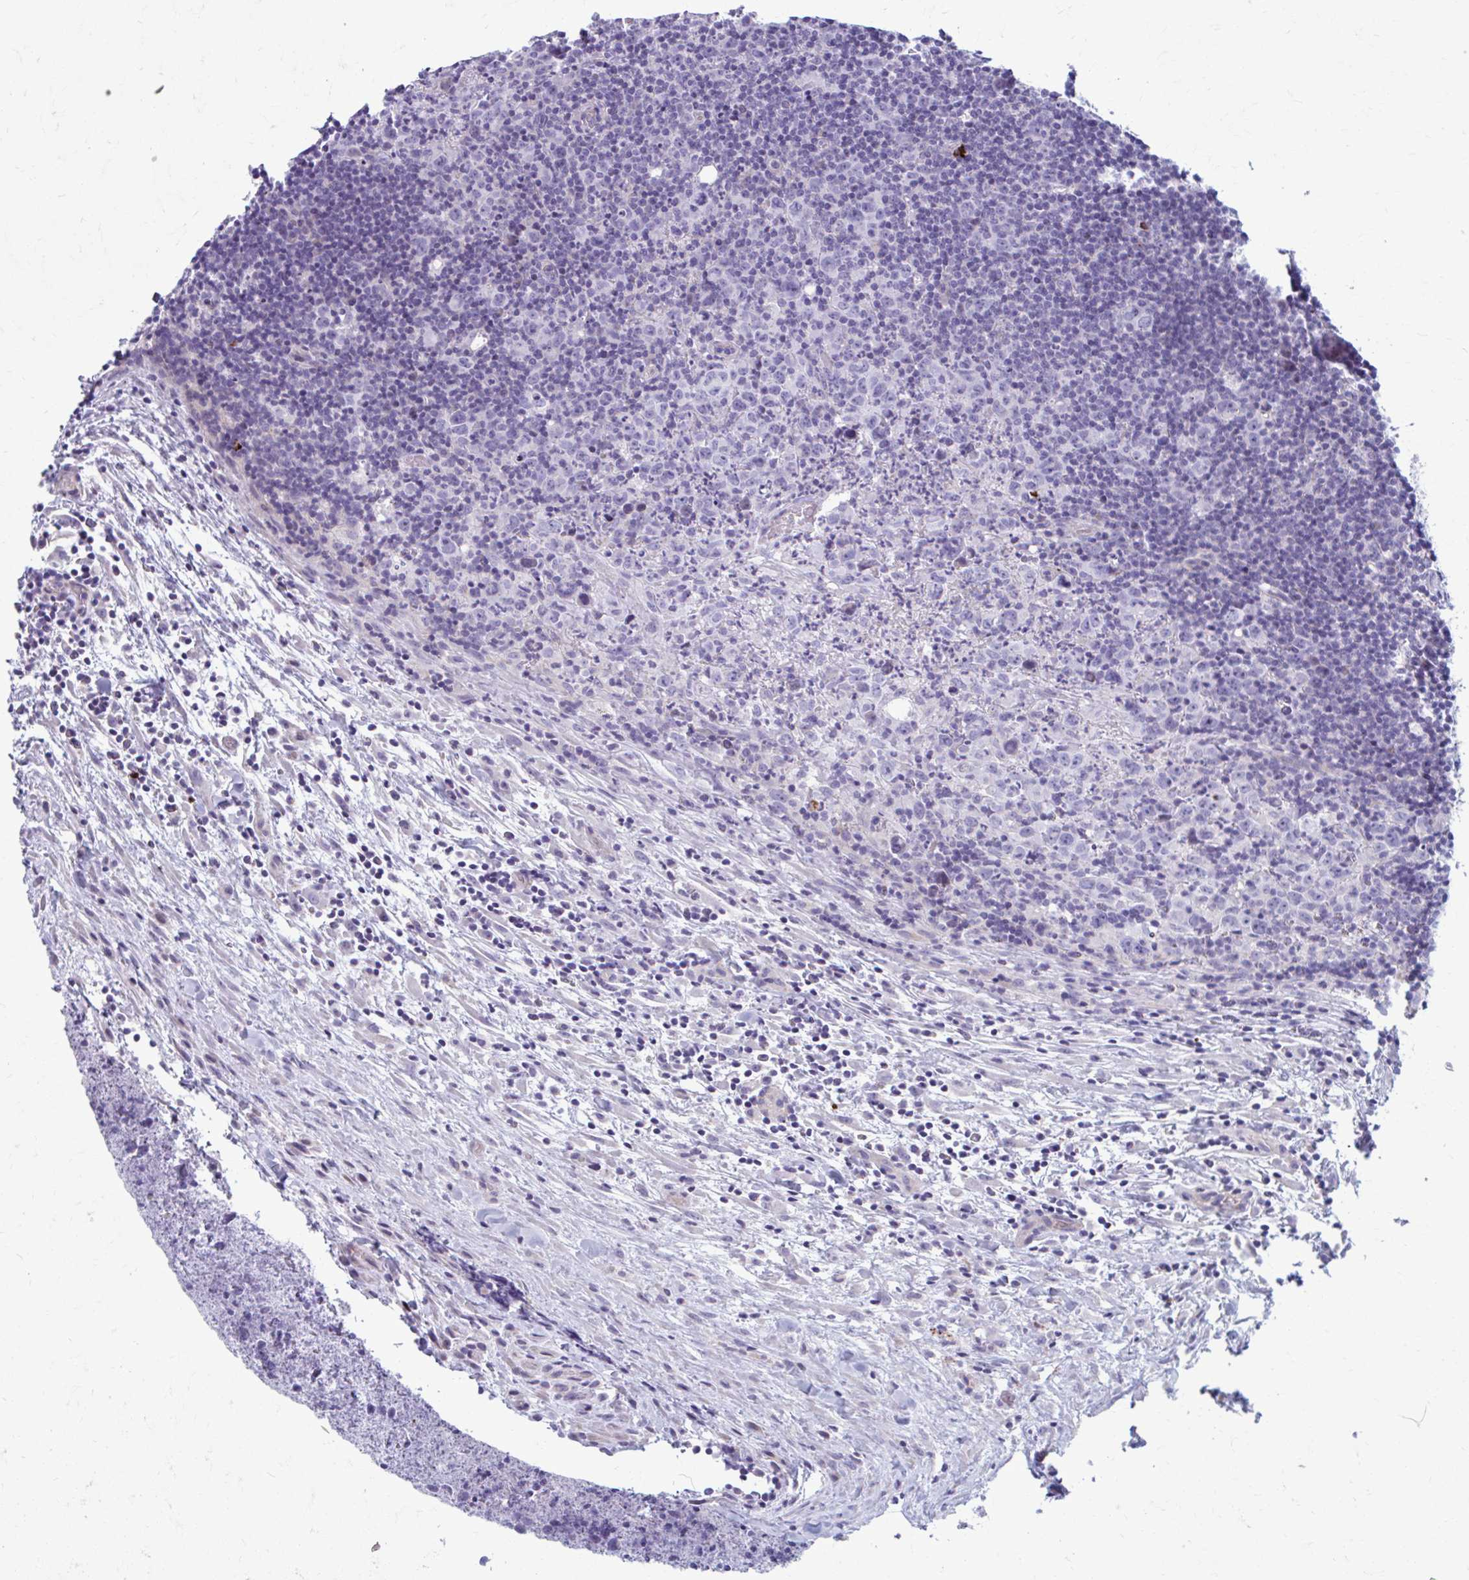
{"staining": {"intensity": "negative", "quantity": "none", "location": "none"}, "tissue": "lymphoma", "cell_type": "Tumor cells", "image_type": "cancer", "snomed": [{"axis": "morphology", "description": "Hodgkin's disease, NOS"}, {"axis": "topography", "description": "Lymph node"}], "caption": "Tumor cells show no significant protein staining in lymphoma. The staining is performed using DAB (3,3'-diaminobenzidine) brown chromogen with nuclei counter-stained in using hematoxylin.", "gene": "C12orf71", "patient": {"sex": "female", "age": 18}}